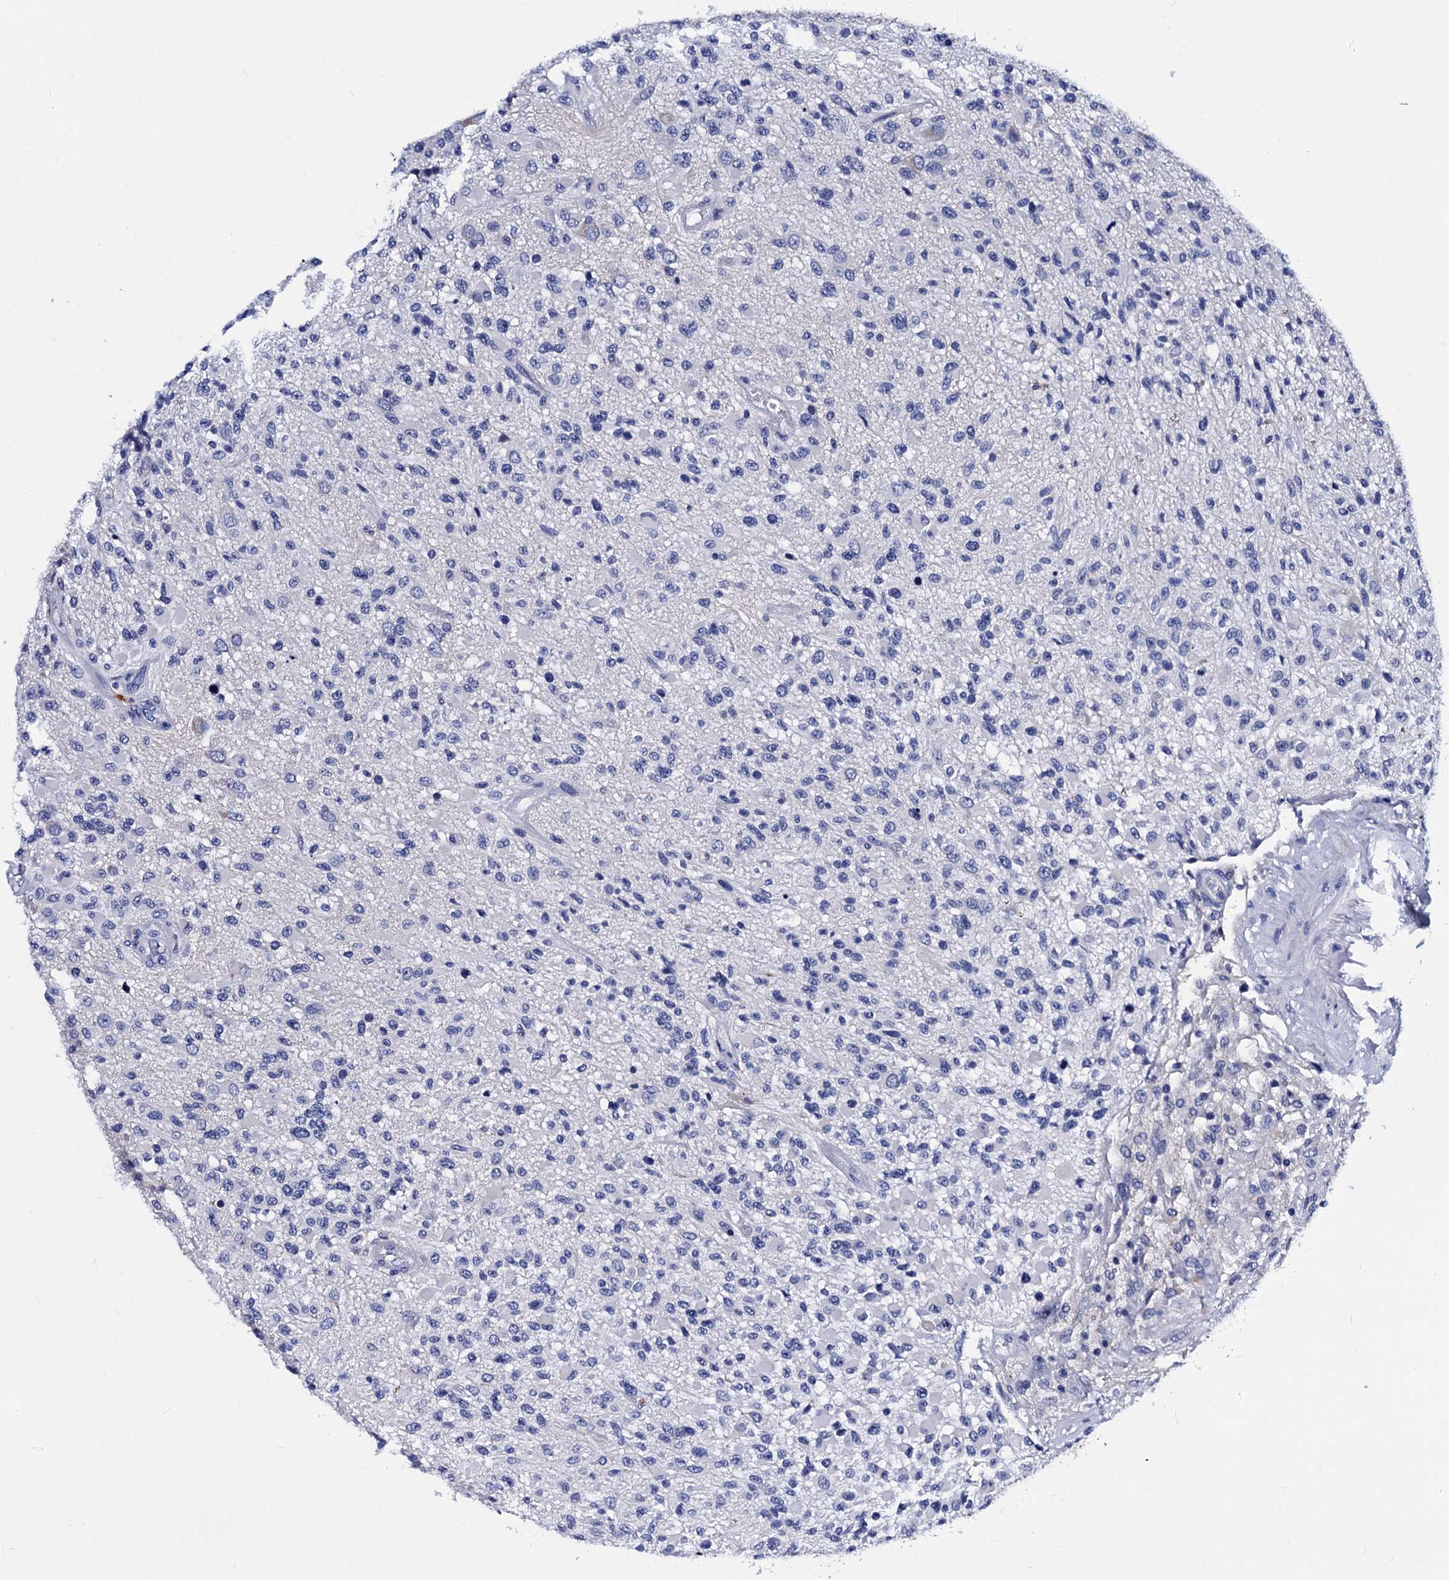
{"staining": {"intensity": "negative", "quantity": "none", "location": "none"}, "tissue": "glioma", "cell_type": "Tumor cells", "image_type": "cancer", "snomed": [{"axis": "morphology", "description": "Glioma, malignant, High grade"}, {"axis": "morphology", "description": "Glioblastoma, NOS"}, {"axis": "topography", "description": "Brain"}], "caption": "Image shows no protein positivity in tumor cells of malignant glioma (high-grade) tissue. Nuclei are stained in blue.", "gene": "MYBPC3", "patient": {"sex": "male", "age": 60}}